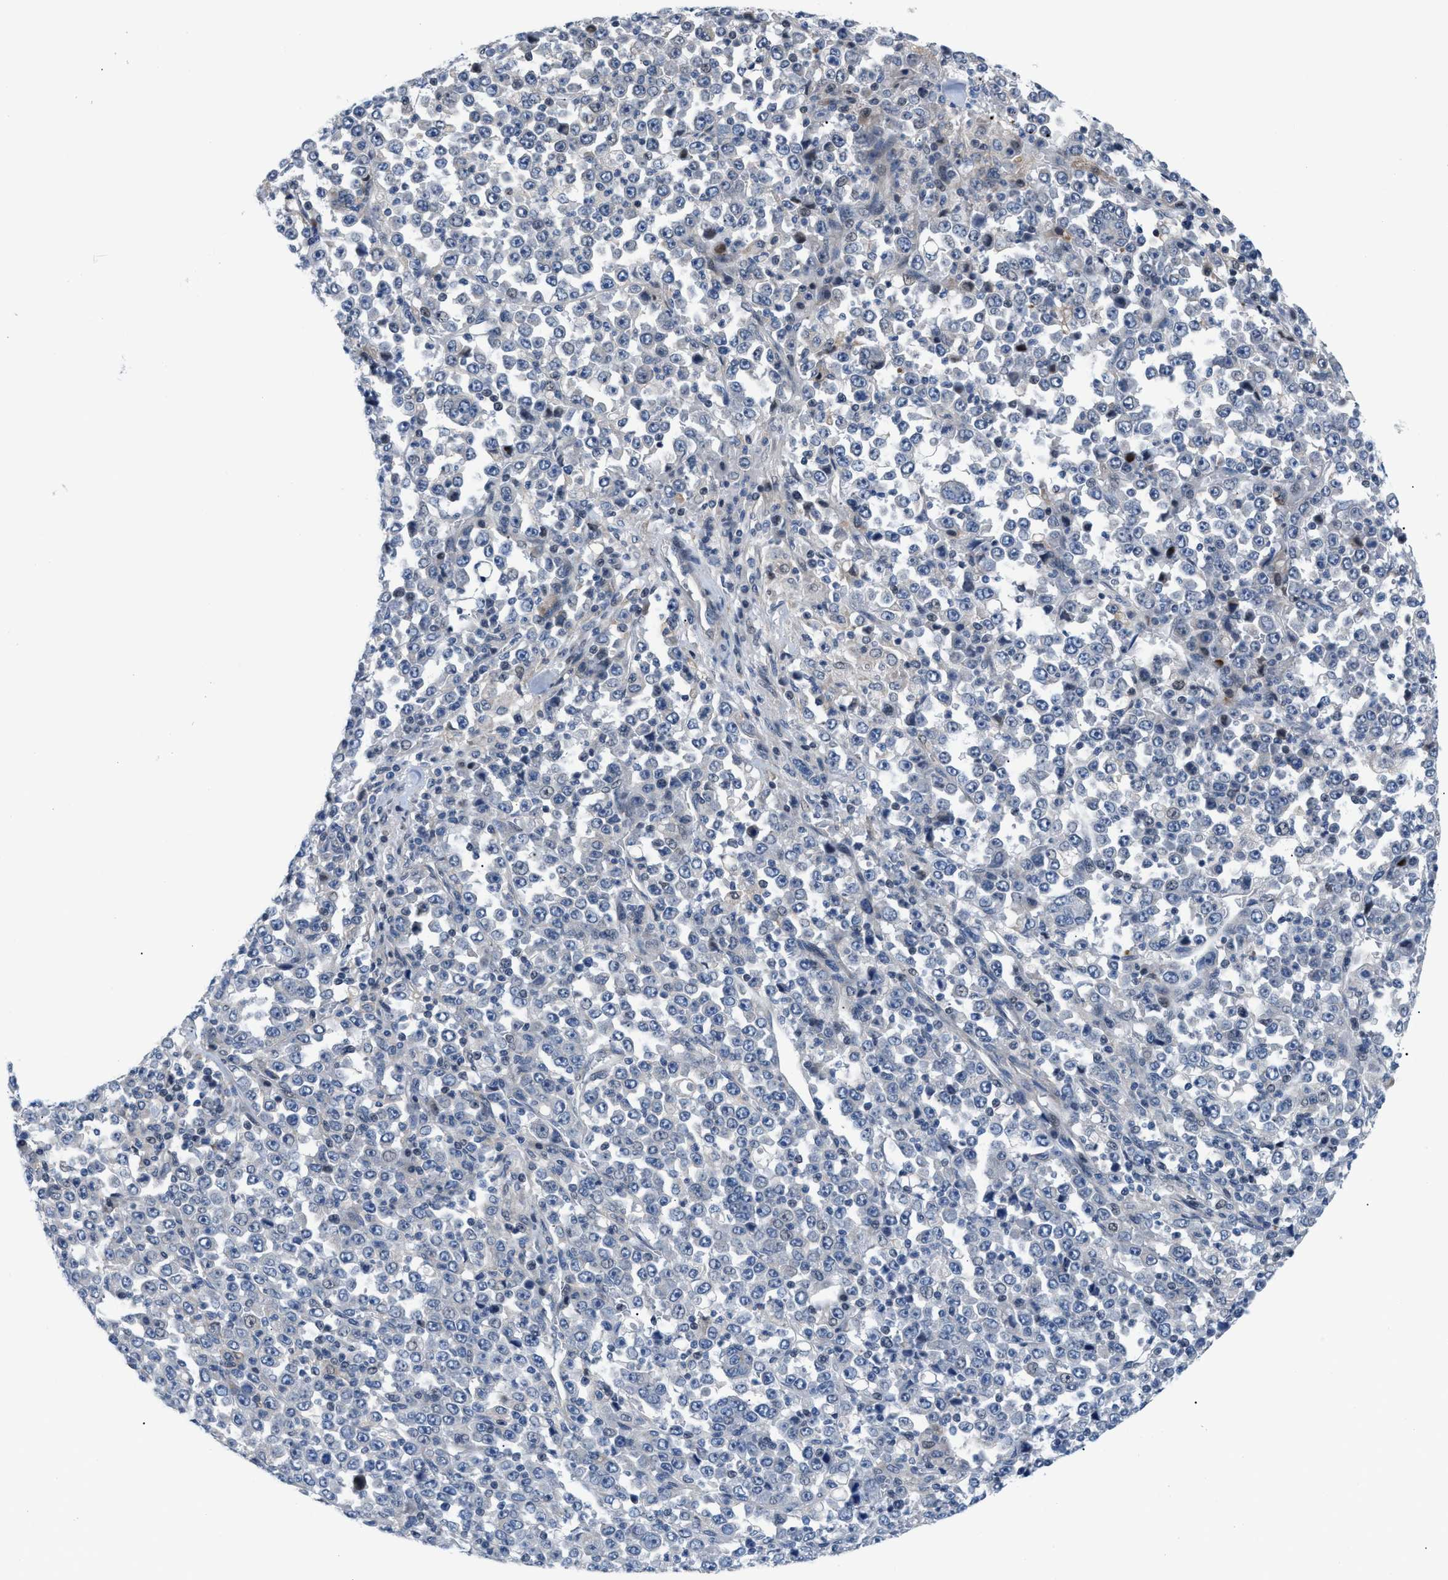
{"staining": {"intensity": "negative", "quantity": "none", "location": "none"}, "tissue": "stomach cancer", "cell_type": "Tumor cells", "image_type": "cancer", "snomed": [{"axis": "morphology", "description": "Normal tissue, NOS"}, {"axis": "morphology", "description": "Adenocarcinoma, NOS"}, {"axis": "topography", "description": "Stomach, upper"}, {"axis": "topography", "description": "Stomach"}], "caption": "A high-resolution histopathology image shows IHC staining of adenocarcinoma (stomach), which reveals no significant staining in tumor cells. (Stains: DAB (3,3'-diaminobenzidine) IHC with hematoxylin counter stain, Microscopy: brightfield microscopy at high magnification).", "gene": "FDCSP", "patient": {"sex": "male", "age": 59}}